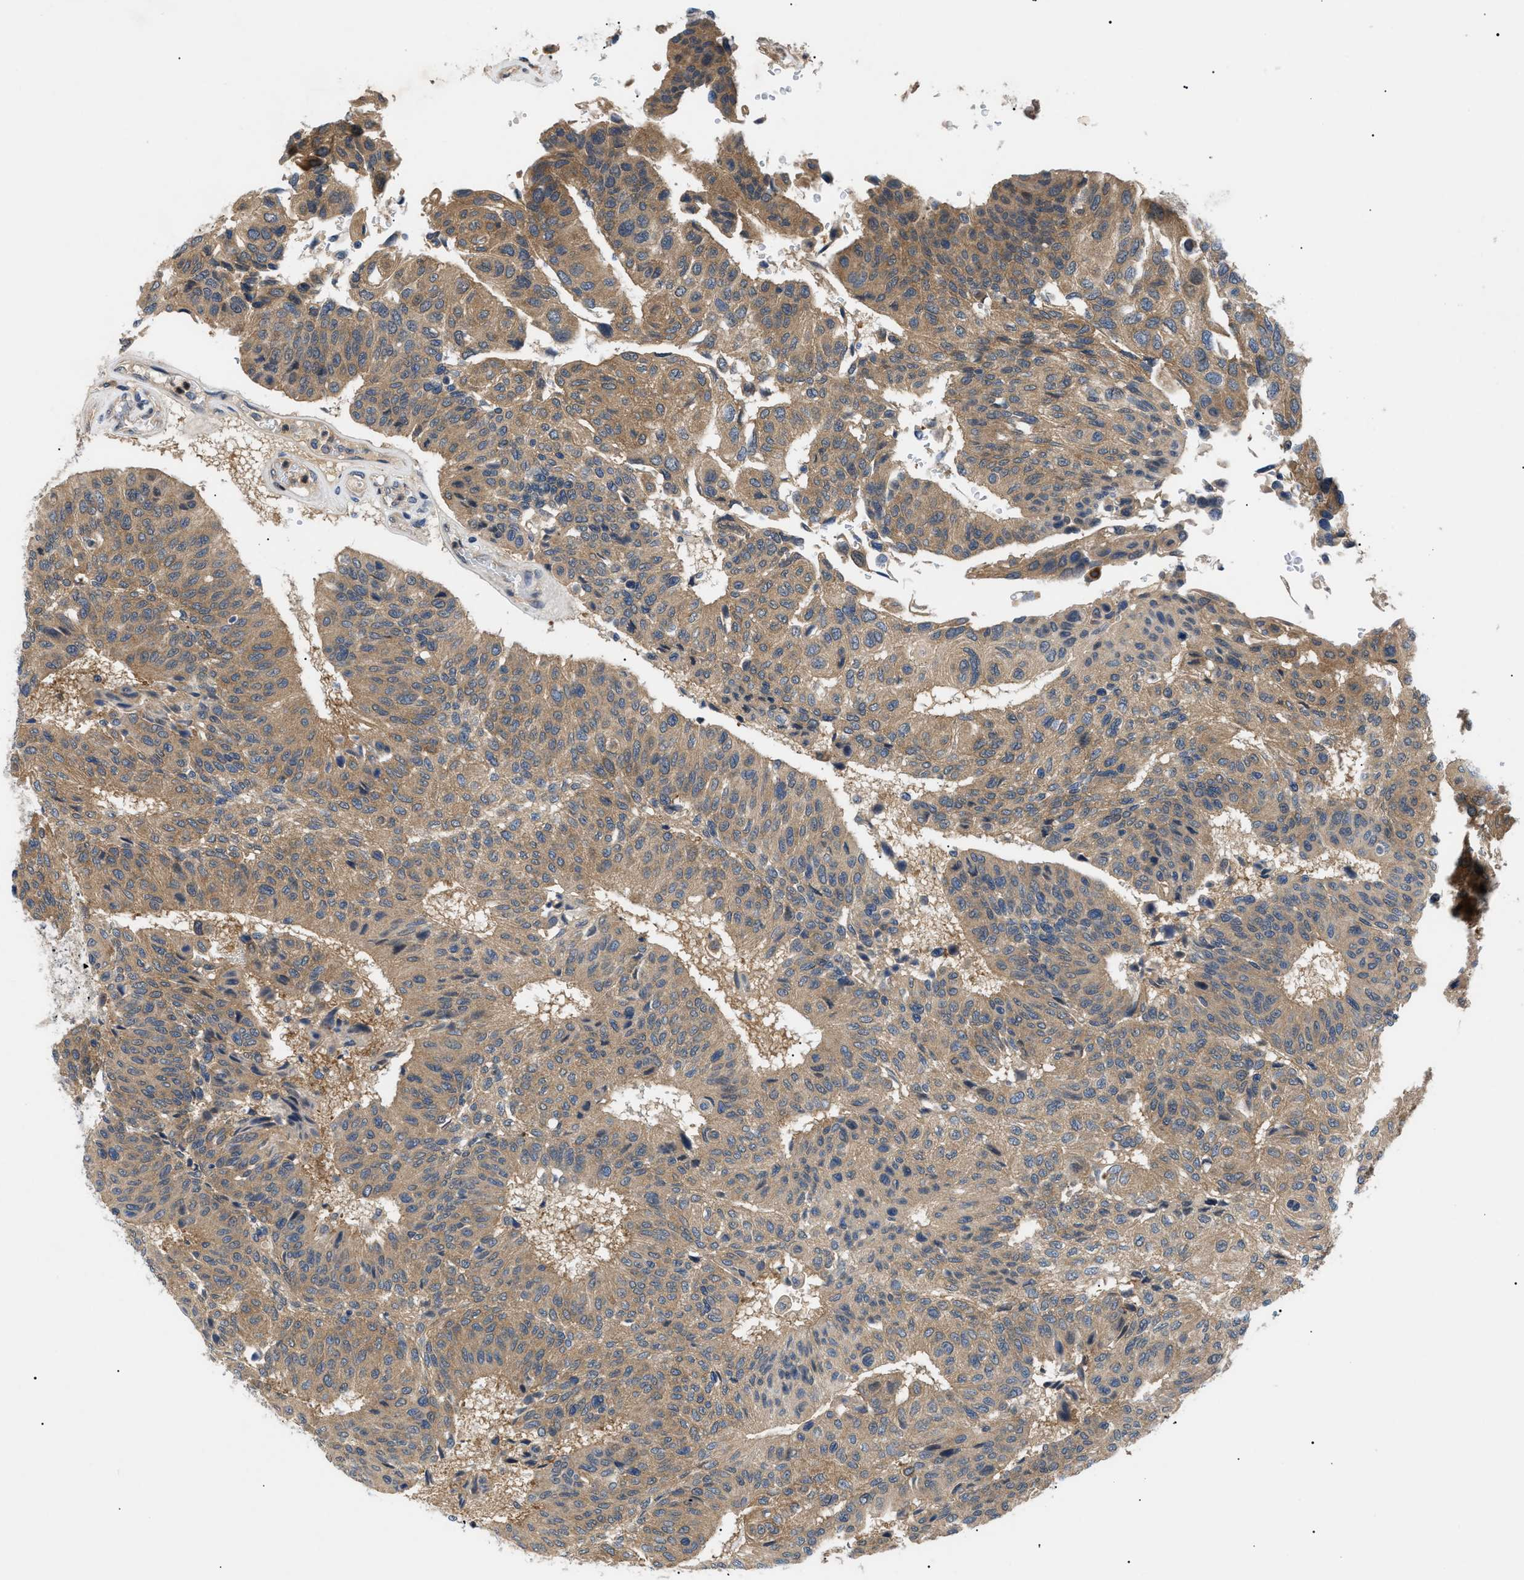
{"staining": {"intensity": "moderate", "quantity": ">75%", "location": "cytoplasmic/membranous"}, "tissue": "urothelial cancer", "cell_type": "Tumor cells", "image_type": "cancer", "snomed": [{"axis": "morphology", "description": "Urothelial carcinoma, High grade"}, {"axis": "topography", "description": "Urinary bladder"}], "caption": "Urothelial cancer stained with DAB IHC displays medium levels of moderate cytoplasmic/membranous positivity in about >75% of tumor cells.", "gene": "RIPK1", "patient": {"sex": "male", "age": 66}}